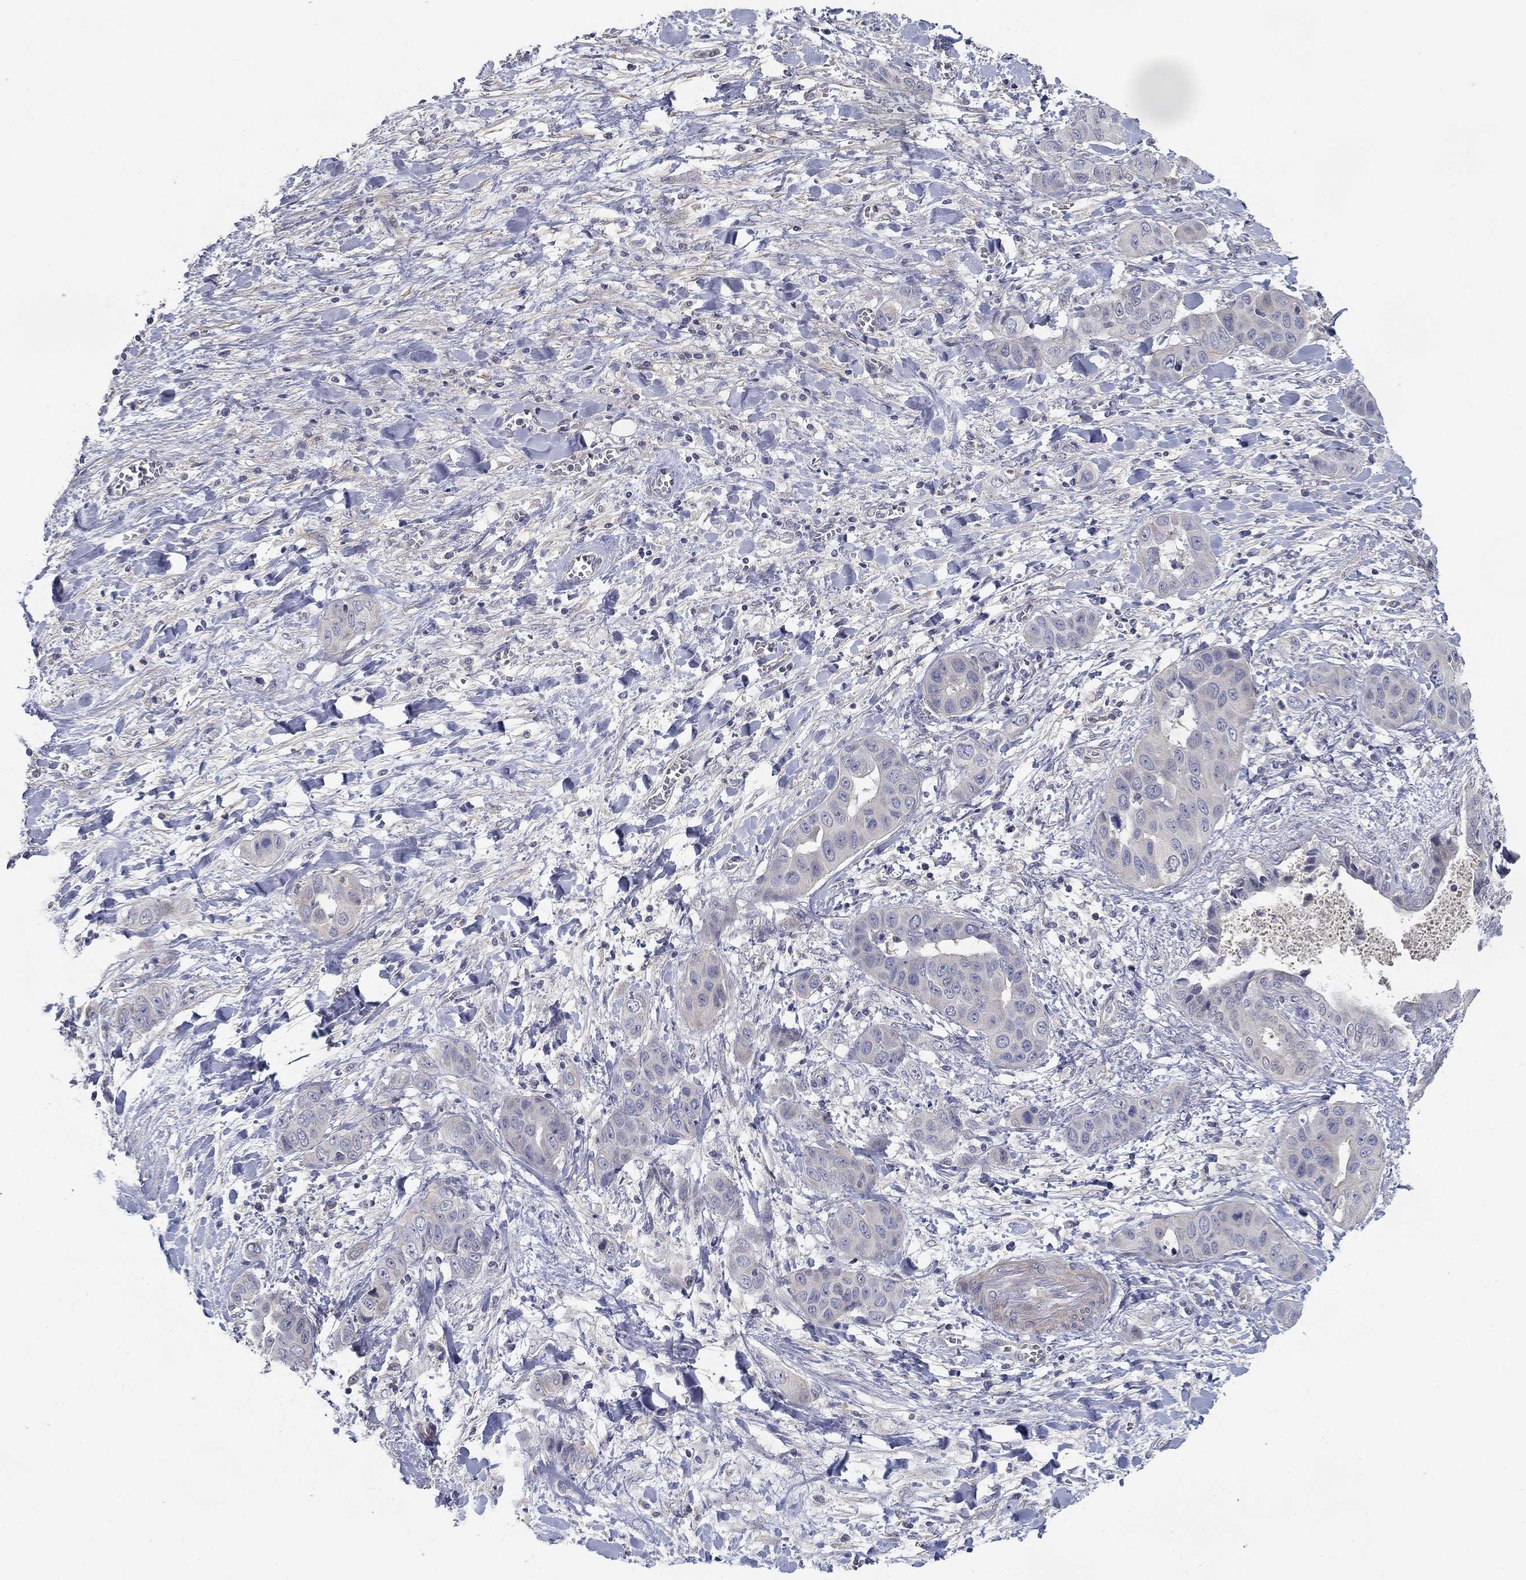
{"staining": {"intensity": "negative", "quantity": "none", "location": "none"}, "tissue": "liver cancer", "cell_type": "Tumor cells", "image_type": "cancer", "snomed": [{"axis": "morphology", "description": "Cholangiocarcinoma"}, {"axis": "topography", "description": "Liver"}], "caption": "The histopathology image exhibits no staining of tumor cells in liver cancer (cholangiocarcinoma).", "gene": "GRK7", "patient": {"sex": "female", "age": 52}}